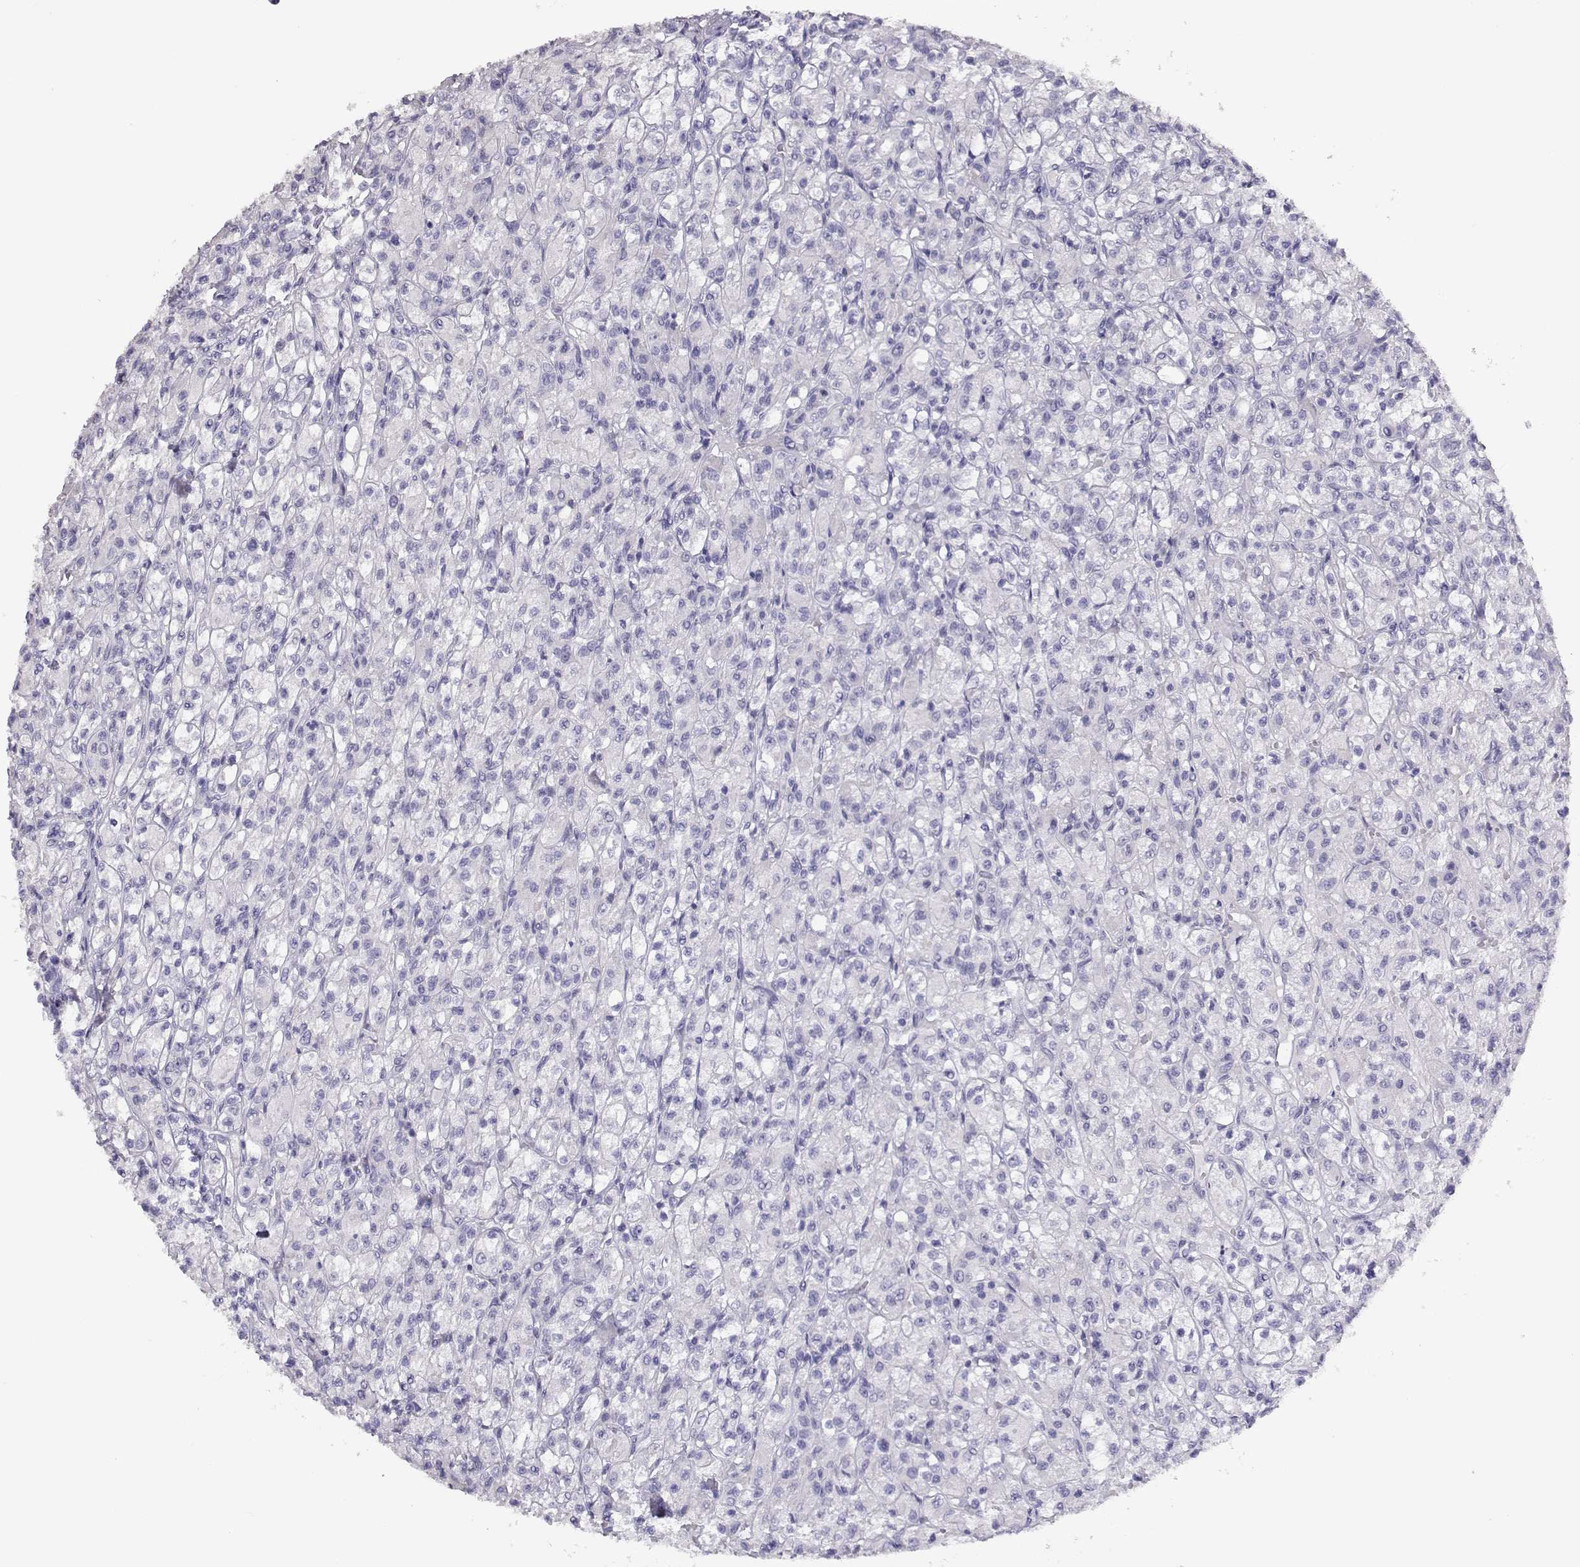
{"staining": {"intensity": "negative", "quantity": "none", "location": "none"}, "tissue": "renal cancer", "cell_type": "Tumor cells", "image_type": "cancer", "snomed": [{"axis": "morphology", "description": "Adenocarcinoma, NOS"}, {"axis": "topography", "description": "Kidney"}], "caption": "Tumor cells are negative for protein expression in human renal cancer (adenocarcinoma).", "gene": "PMCH", "patient": {"sex": "female", "age": 70}}